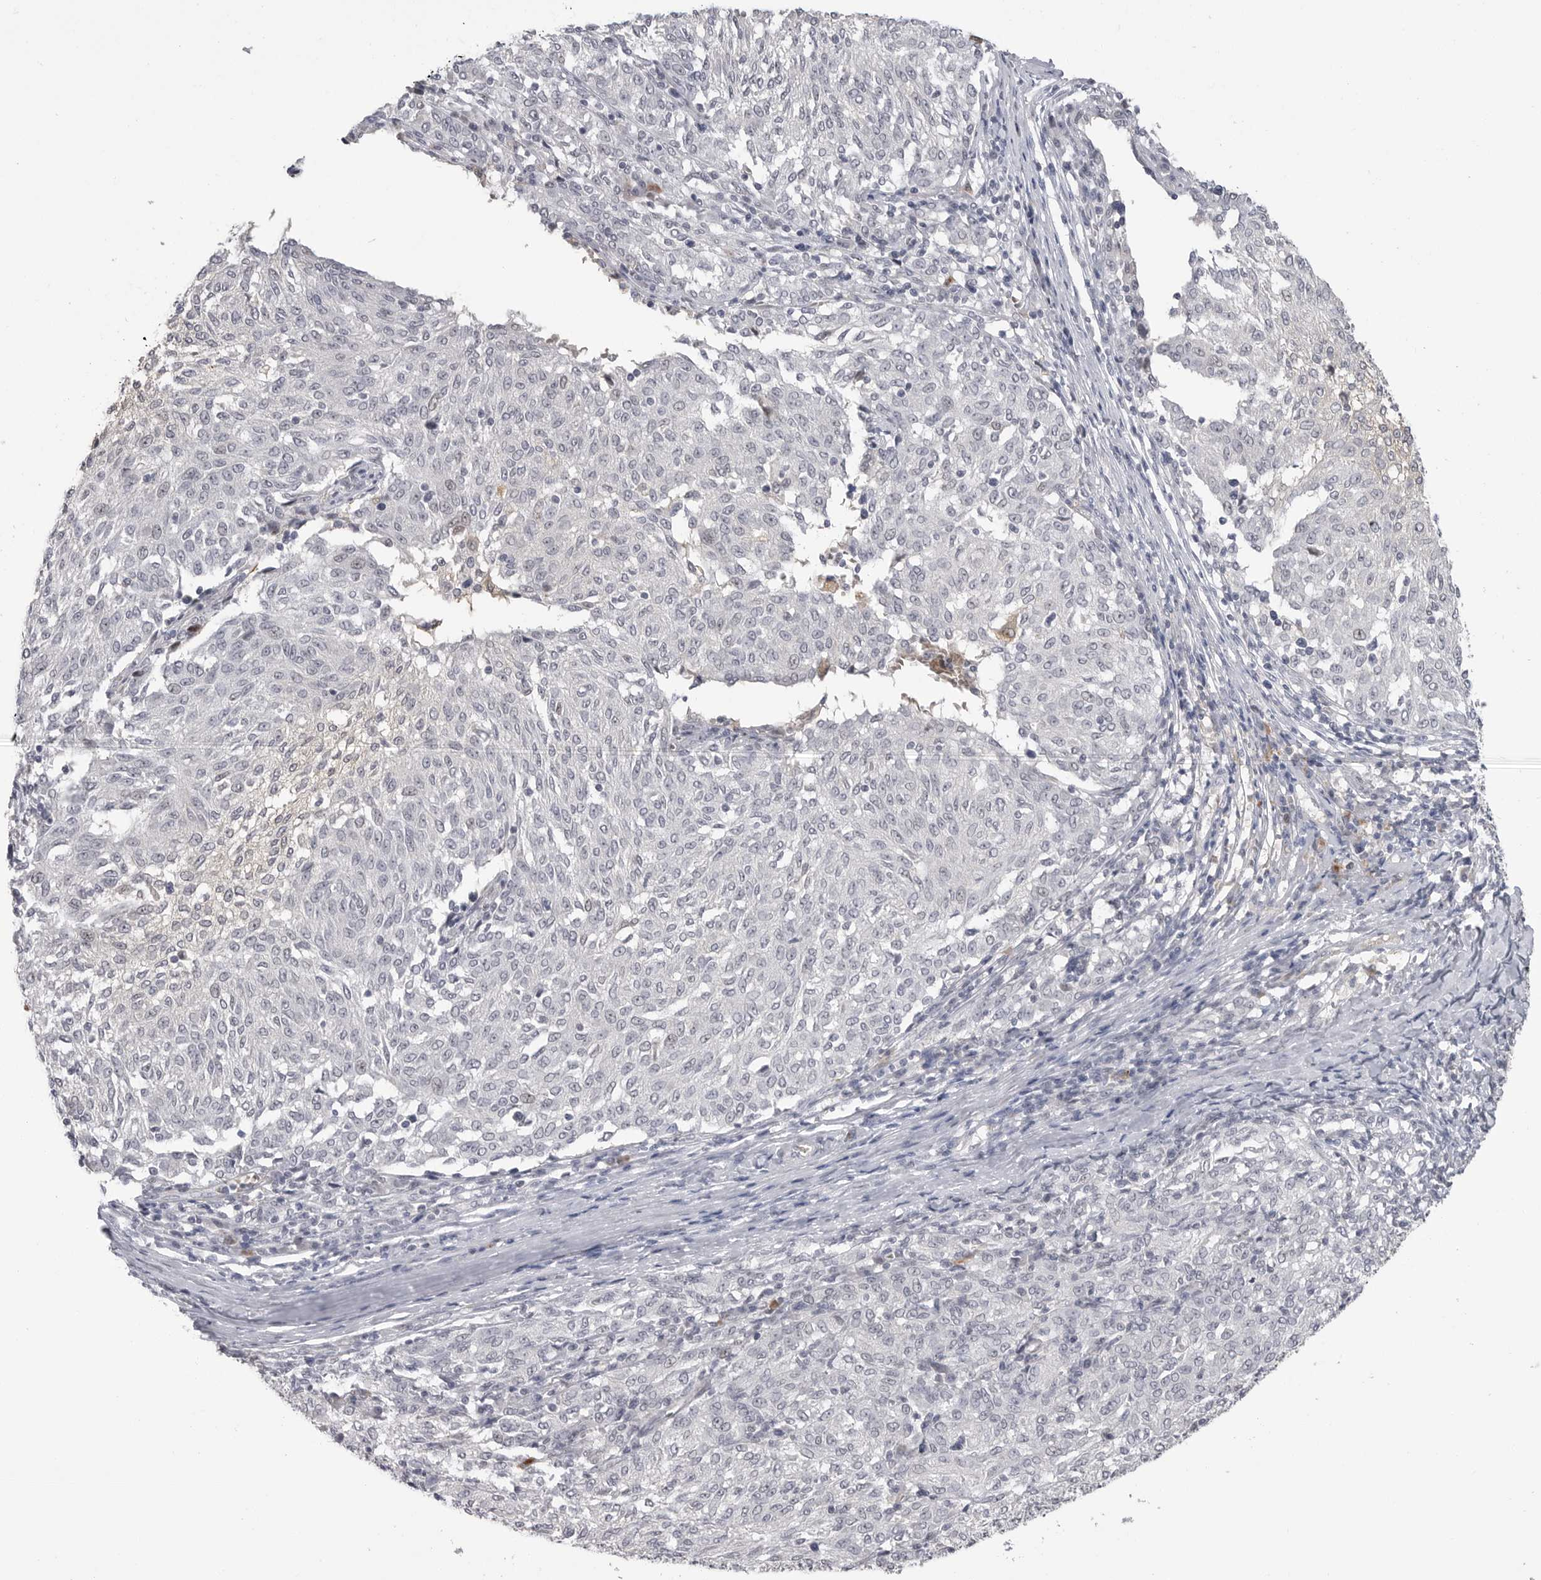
{"staining": {"intensity": "weak", "quantity": "<25%", "location": "nuclear"}, "tissue": "melanoma", "cell_type": "Tumor cells", "image_type": "cancer", "snomed": [{"axis": "morphology", "description": "Malignant melanoma, NOS"}, {"axis": "topography", "description": "Skin"}], "caption": "Protein analysis of malignant melanoma reveals no significant staining in tumor cells. Nuclei are stained in blue.", "gene": "PLEKHF1", "patient": {"sex": "female", "age": 72}}